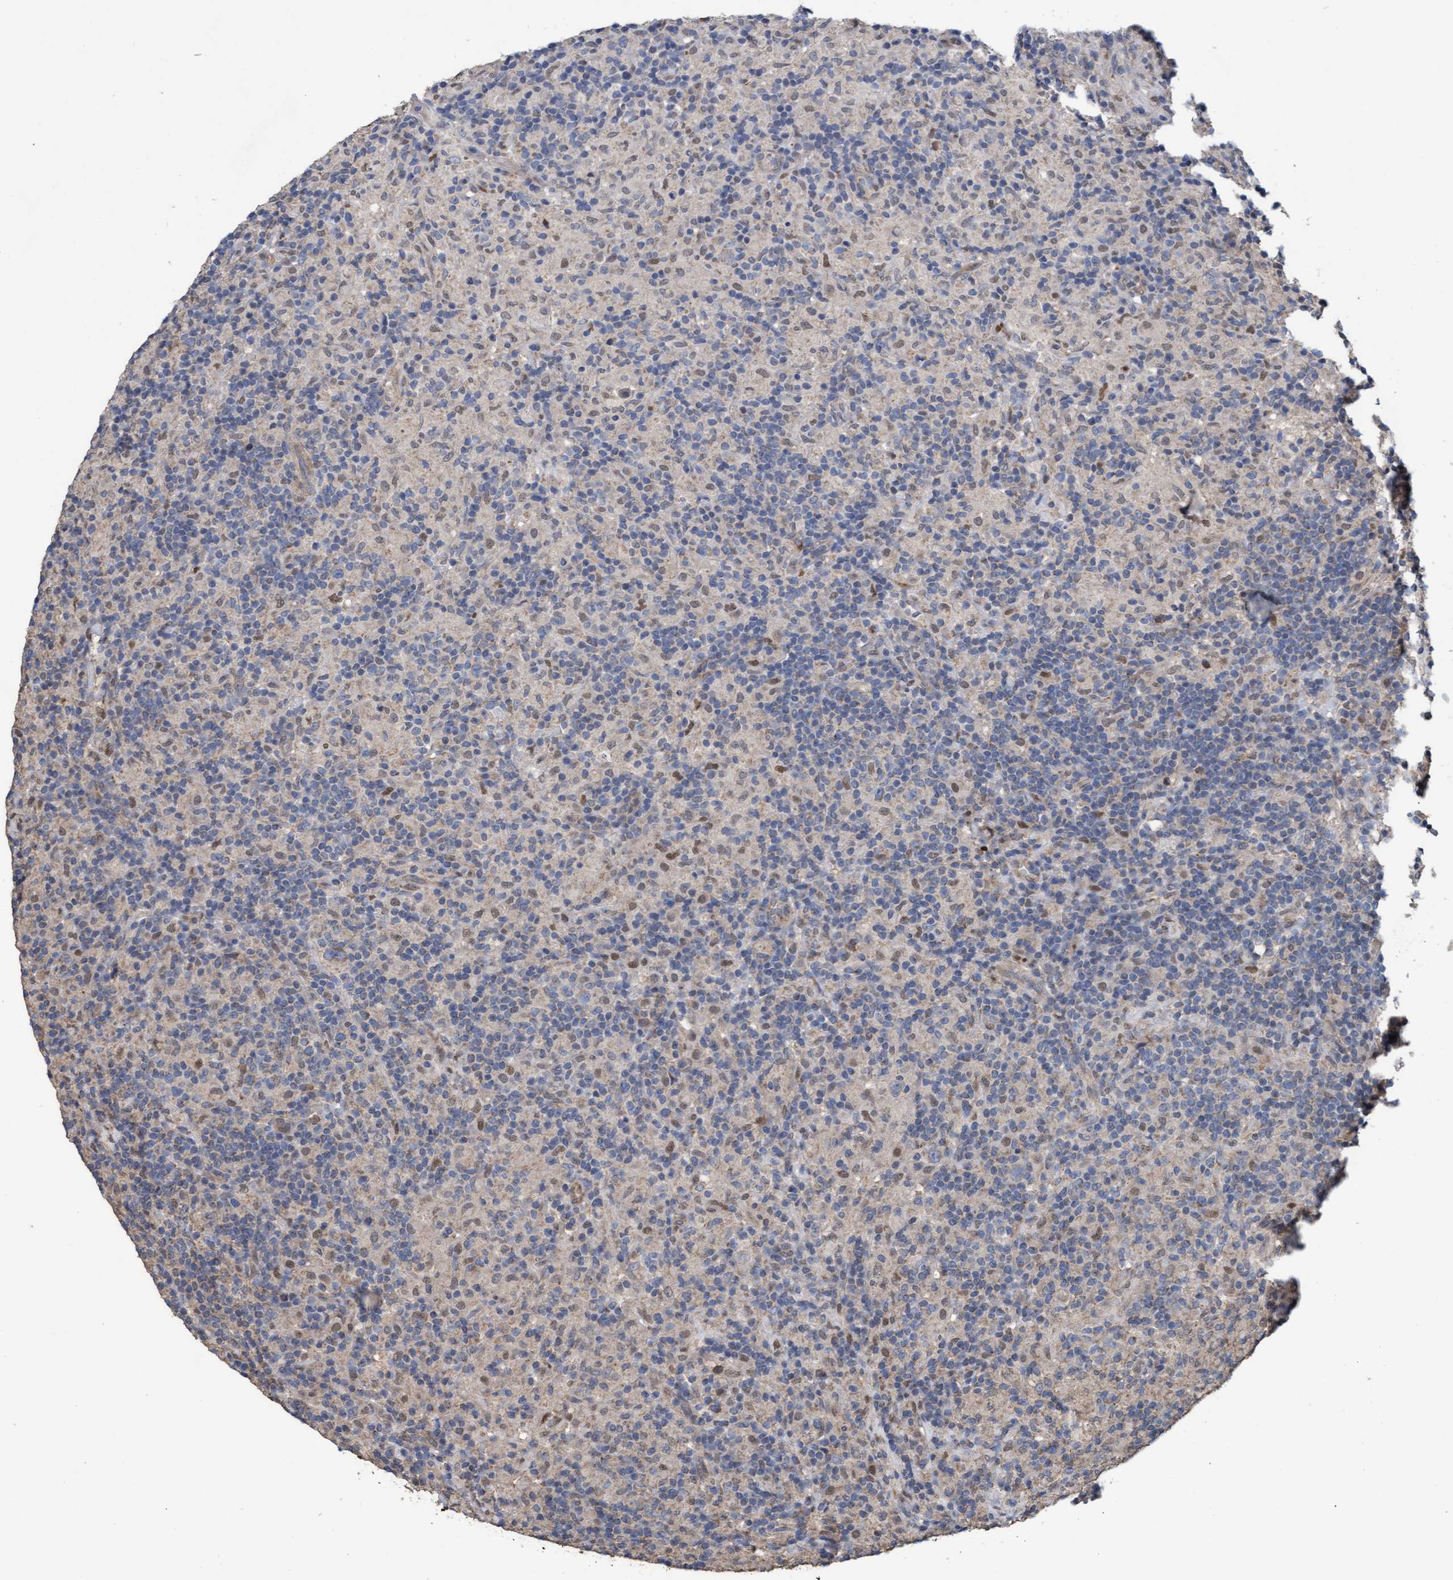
{"staining": {"intensity": "weak", "quantity": "25%-75%", "location": "cytoplasmic/membranous"}, "tissue": "lymphoma", "cell_type": "Tumor cells", "image_type": "cancer", "snomed": [{"axis": "morphology", "description": "Hodgkin's disease, NOS"}, {"axis": "topography", "description": "Lymph node"}], "caption": "This micrograph exhibits immunohistochemistry staining of Hodgkin's disease, with low weak cytoplasmic/membranous staining in approximately 25%-75% of tumor cells.", "gene": "MRPL38", "patient": {"sex": "male", "age": 70}}